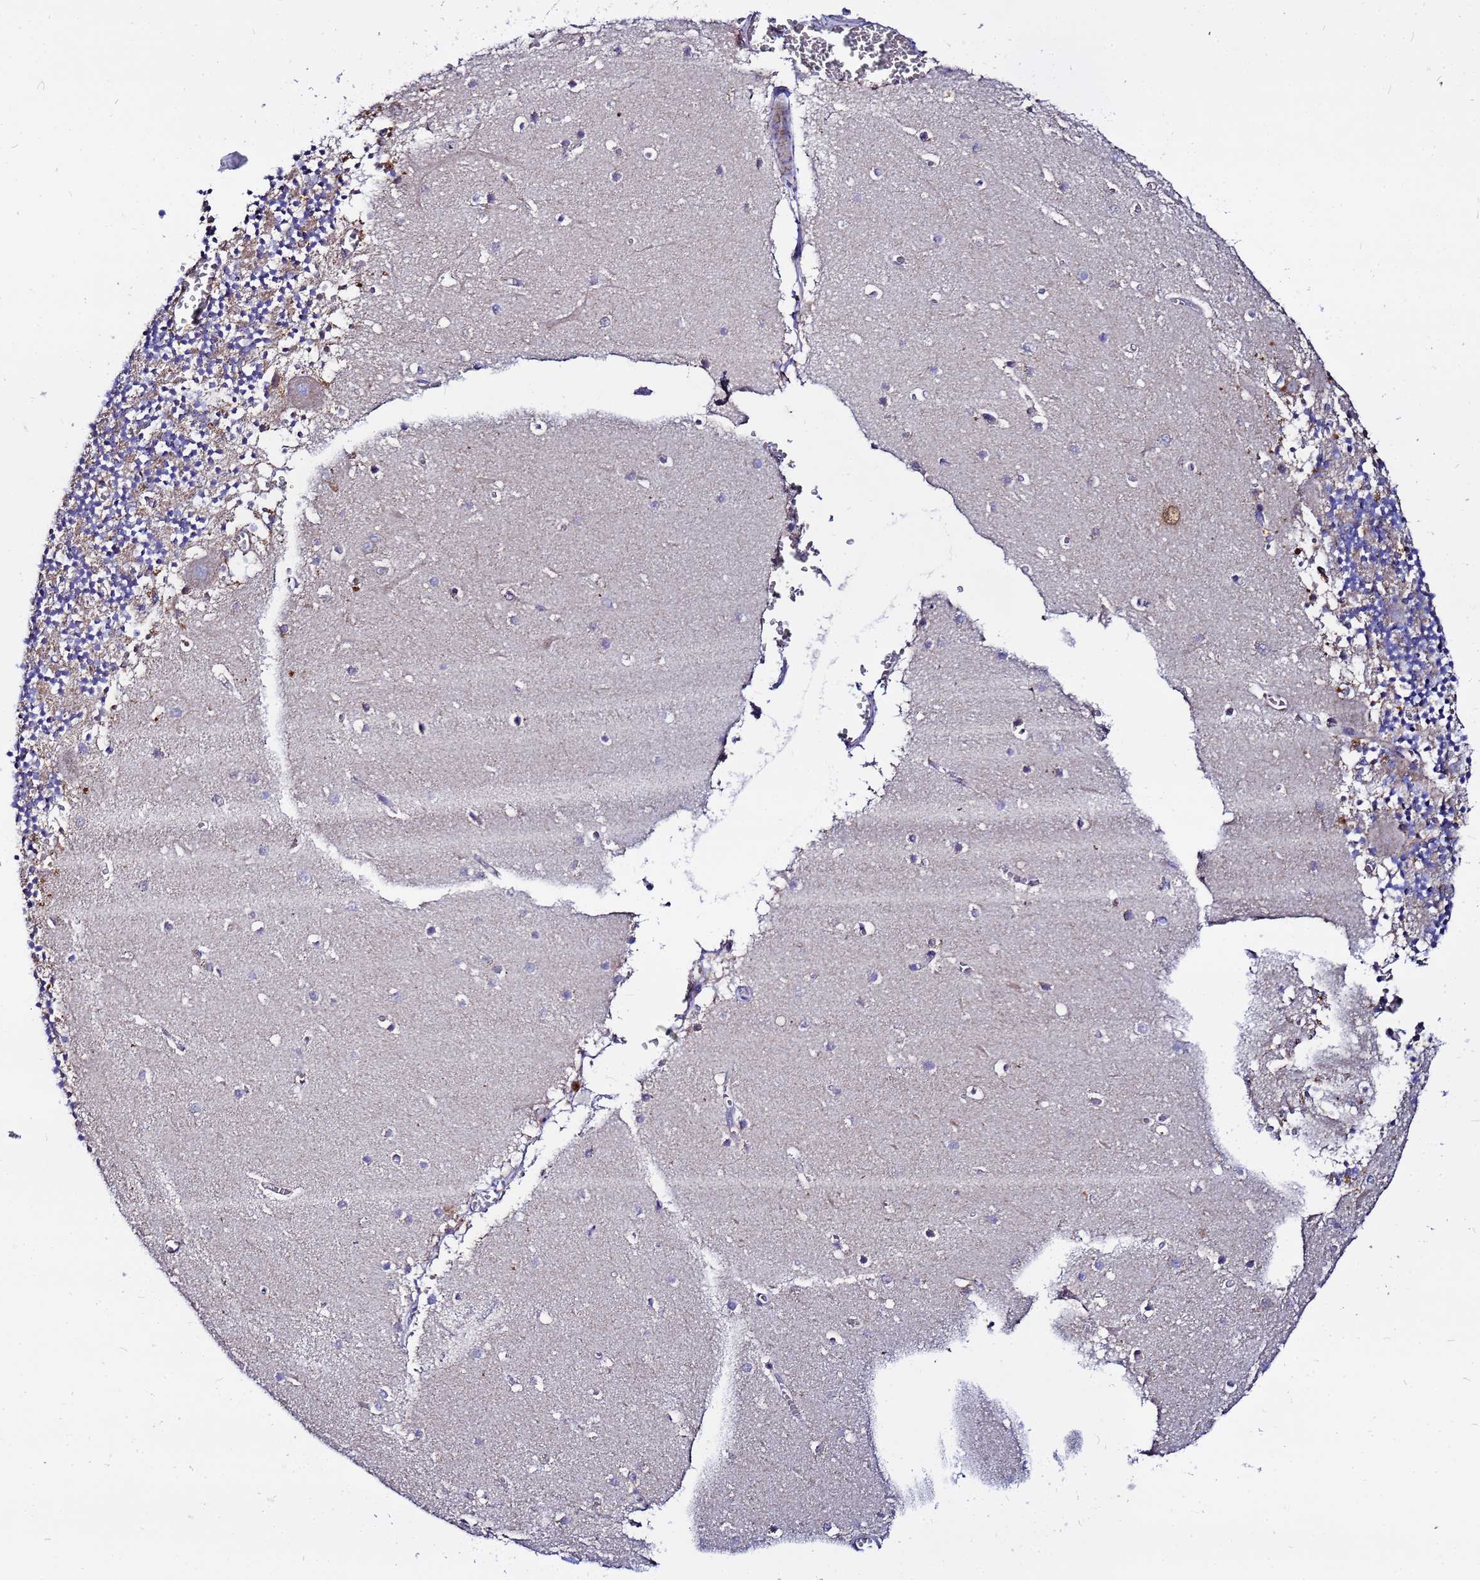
{"staining": {"intensity": "moderate", "quantity": "25%-75%", "location": "cytoplasmic/membranous"}, "tissue": "cerebellum", "cell_type": "Cells in granular layer", "image_type": "normal", "snomed": [{"axis": "morphology", "description": "Normal tissue, NOS"}, {"axis": "topography", "description": "Cerebellum"}], "caption": "Immunohistochemistry of normal human cerebellum displays medium levels of moderate cytoplasmic/membranous expression in about 25%-75% of cells in granular layer. (Brightfield microscopy of DAB IHC at high magnification).", "gene": "FAHD2A", "patient": {"sex": "female", "age": 28}}